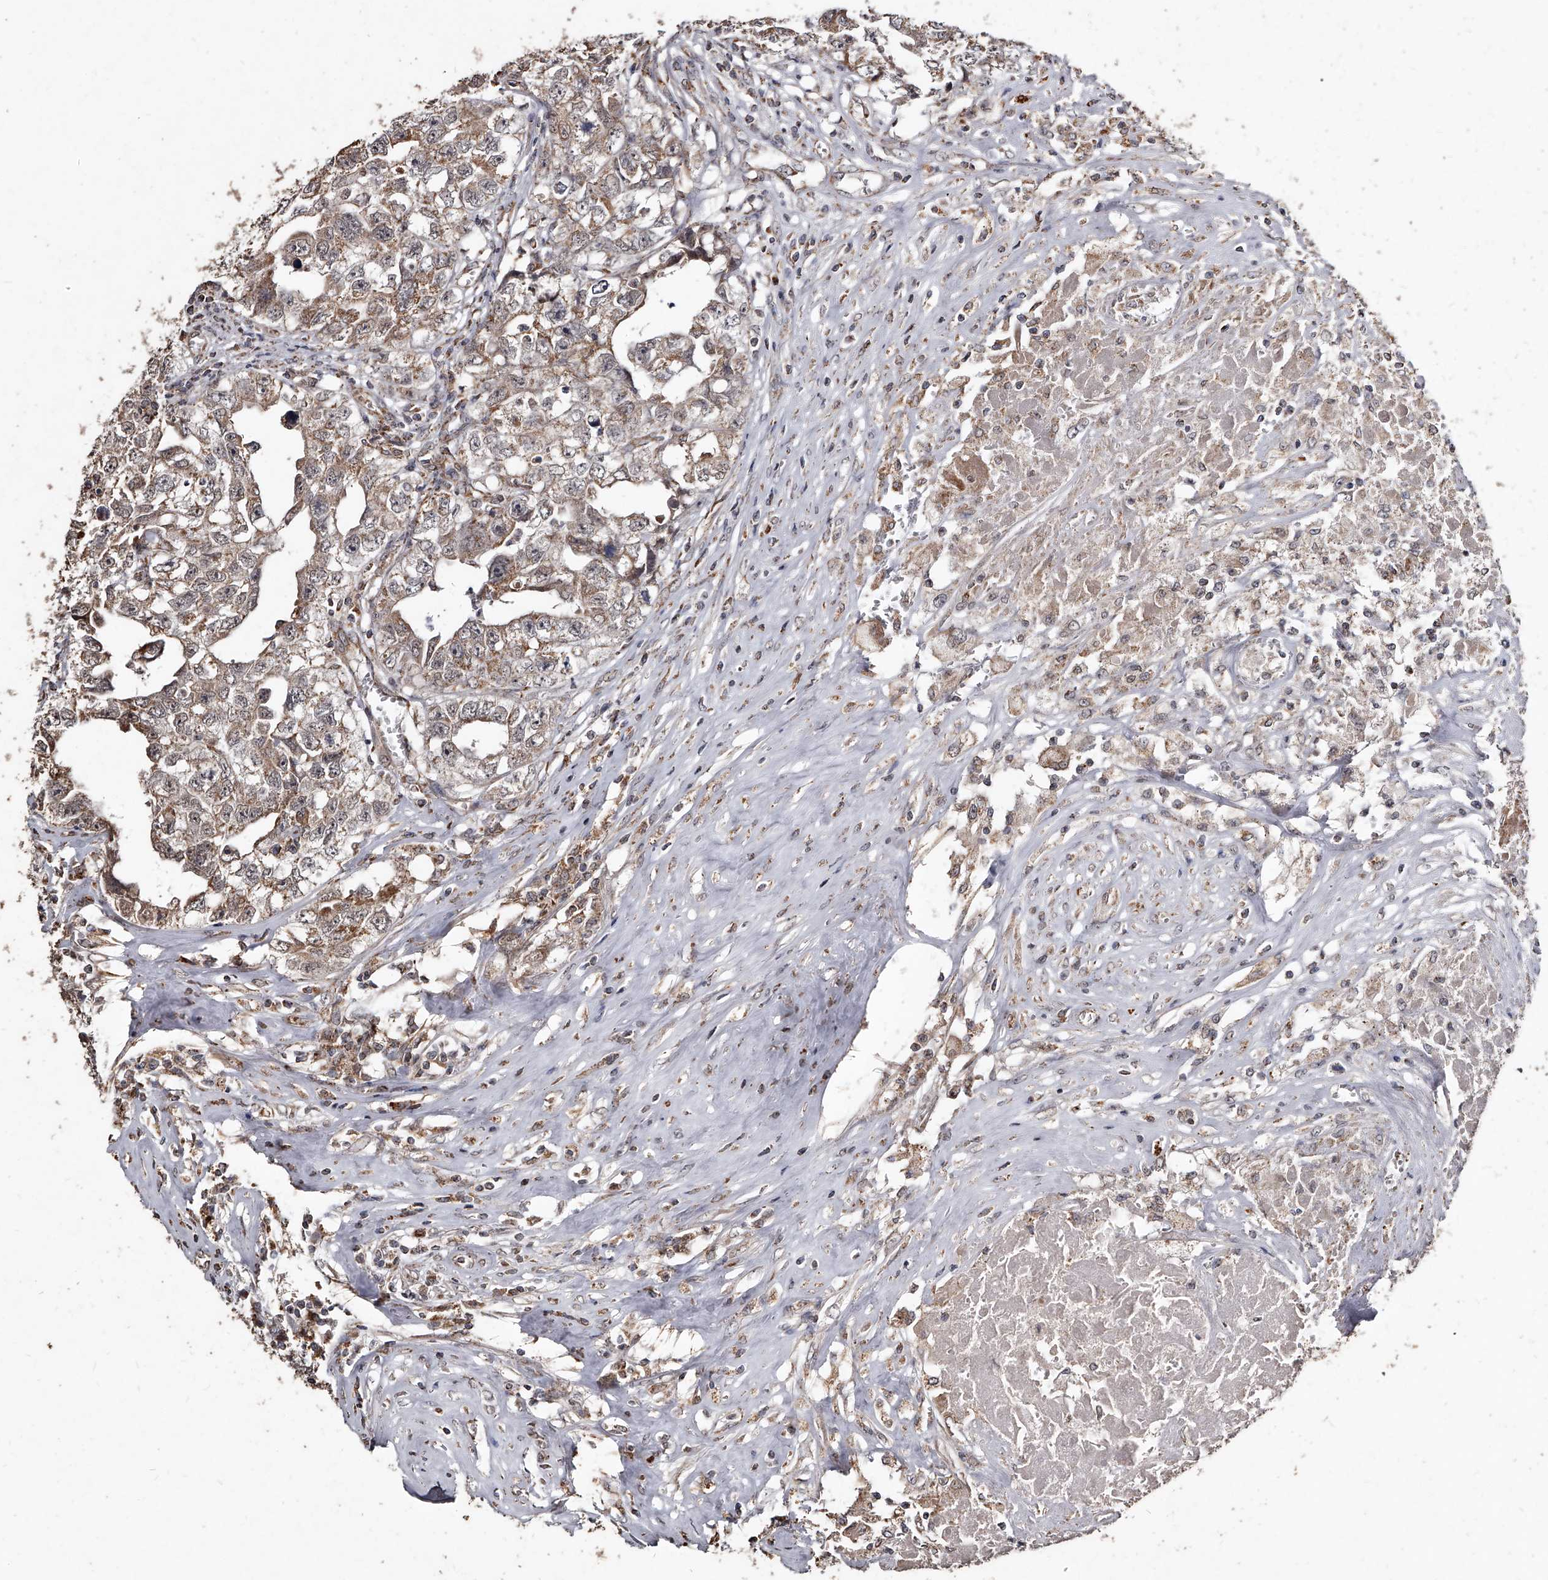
{"staining": {"intensity": "weak", "quantity": ">75%", "location": "cytoplasmic/membranous"}, "tissue": "testis cancer", "cell_type": "Tumor cells", "image_type": "cancer", "snomed": [{"axis": "morphology", "description": "Seminoma, NOS"}, {"axis": "morphology", "description": "Carcinoma, Embryonal, NOS"}, {"axis": "topography", "description": "Testis"}], "caption": "A micrograph showing weak cytoplasmic/membranous staining in about >75% of tumor cells in seminoma (testis), as visualized by brown immunohistochemical staining.", "gene": "GPR183", "patient": {"sex": "male", "age": 43}}